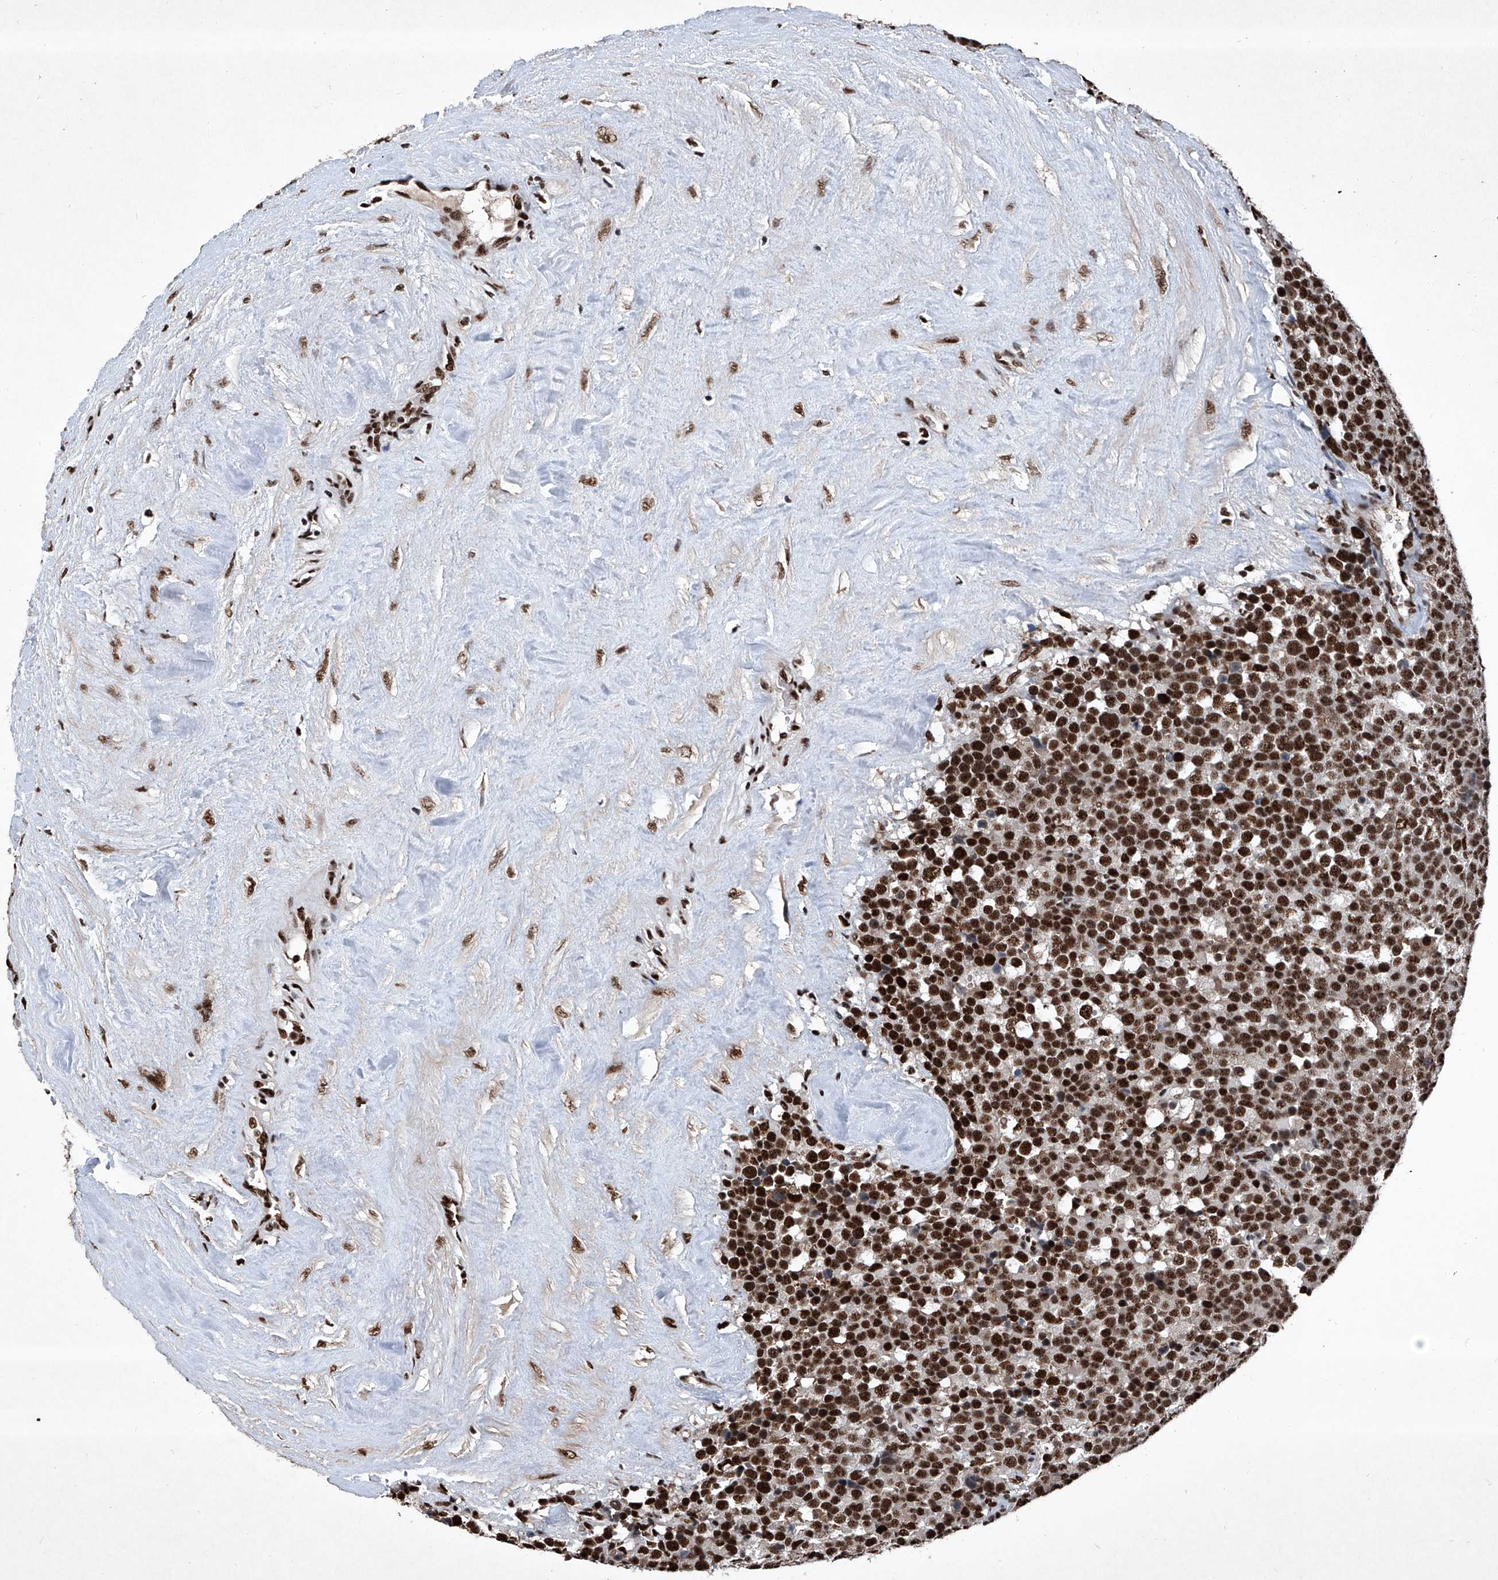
{"staining": {"intensity": "strong", "quantity": ">75%", "location": "nuclear"}, "tissue": "testis cancer", "cell_type": "Tumor cells", "image_type": "cancer", "snomed": [{"axis": "morphology", "description": "Seminoma, NOS"}, {"axis": "topography", "description": "Testis"}], "caption": "This is a photomicrograph of IHC staining of testis cancer (seminoma), which shows strong positivity in the nuclear of tumor cells.", "gene": "DDX39B", "patient": {"sex": "male", "age": 71}}